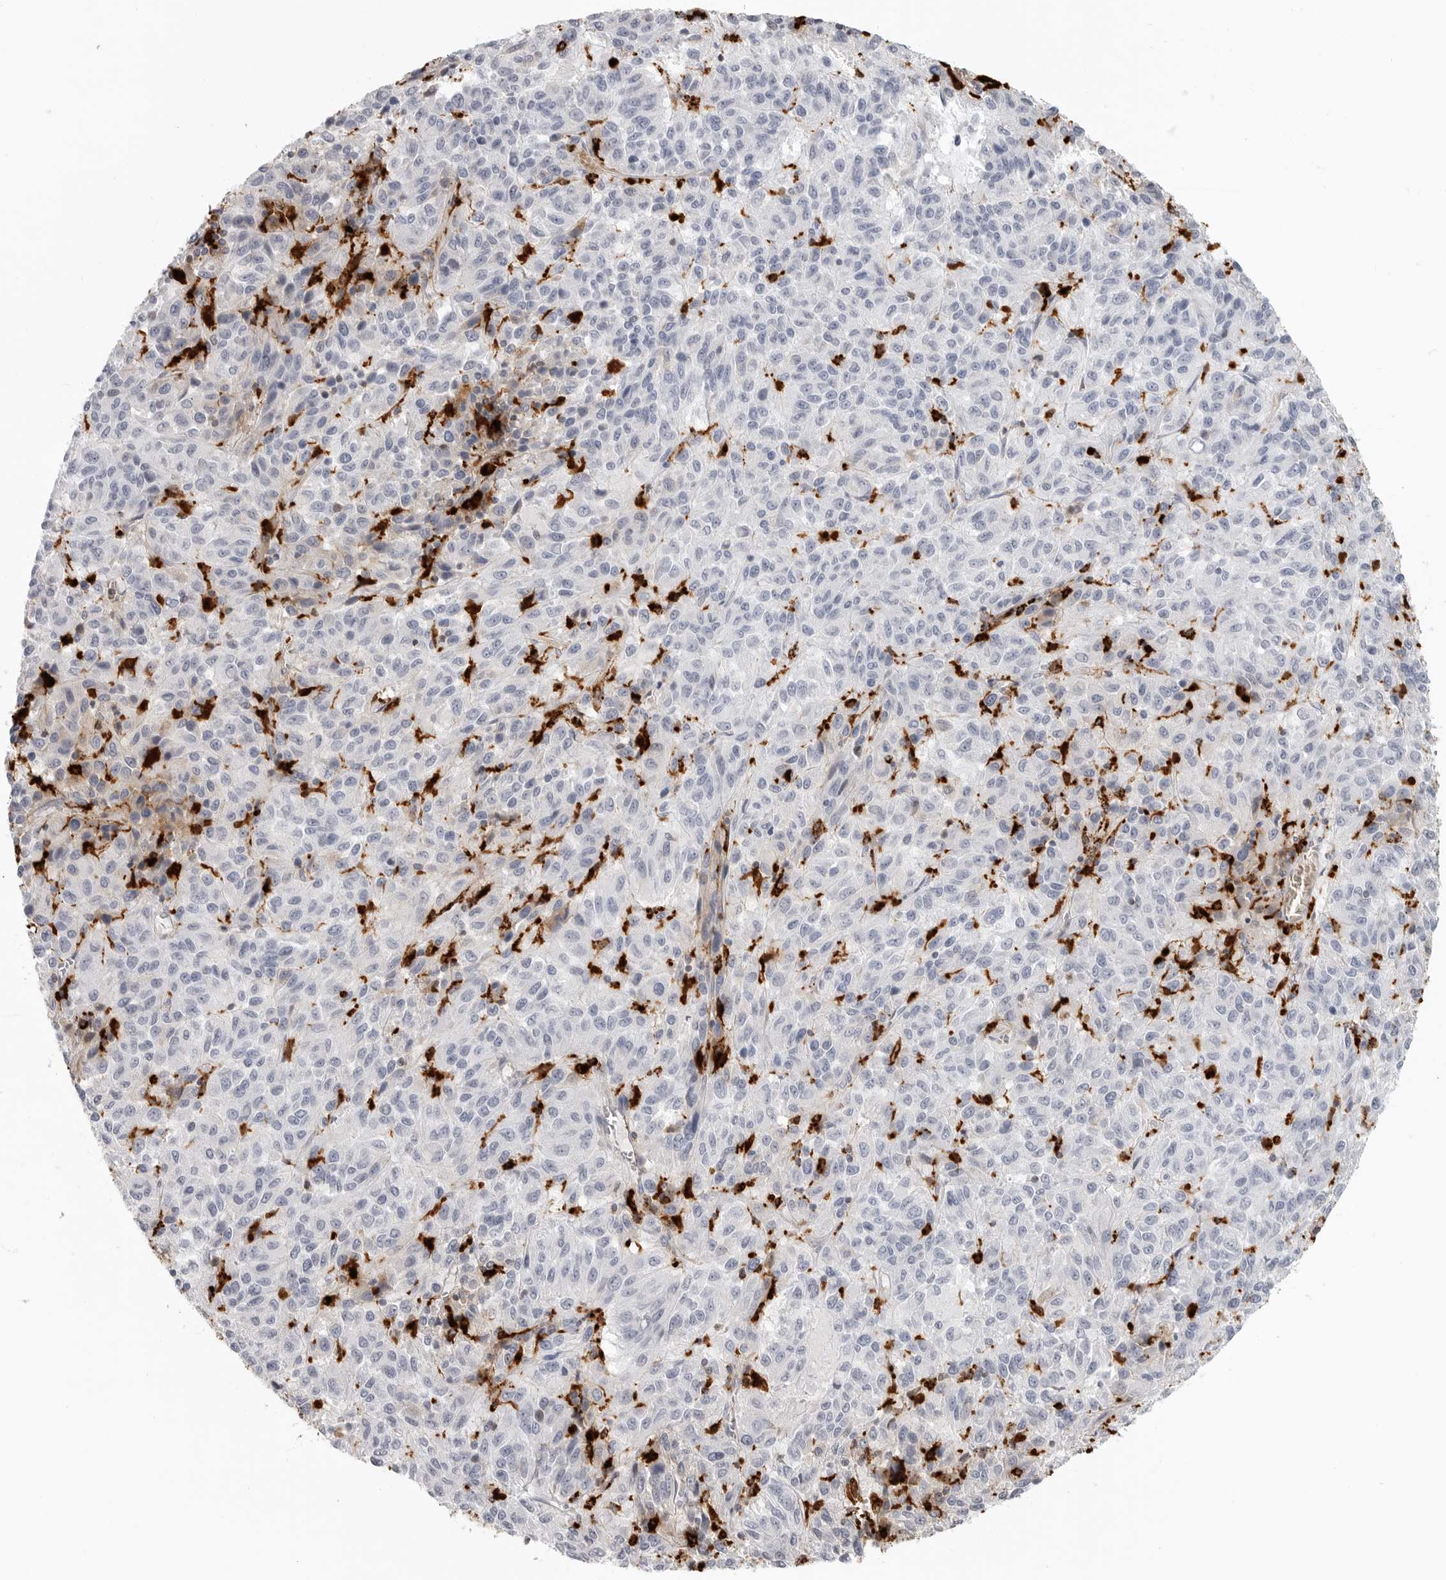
{"staining": {"intensity": "negative", "quantity": "none", "location": "none"}, "tissue": "melanoma", "cell_type": "Tumor cells", "image_type": "cancer", "snomed": [{"axis": "morphology", "description": "Malignant melanoma, Metastatic site"}, {"axis": "topography", "description": "Lung"}], "caption": "Tumor cells show no significant protein staining in melanoma. Brightfield microscopy of immunohistochemistry (IHC) stained with DAB (3,3'-diaminobenzidine) (brown) and hematoxylin (blue), captured at high magnification.", "gene": "IFI30", "patient": {"sex": "male", "age": 64}}